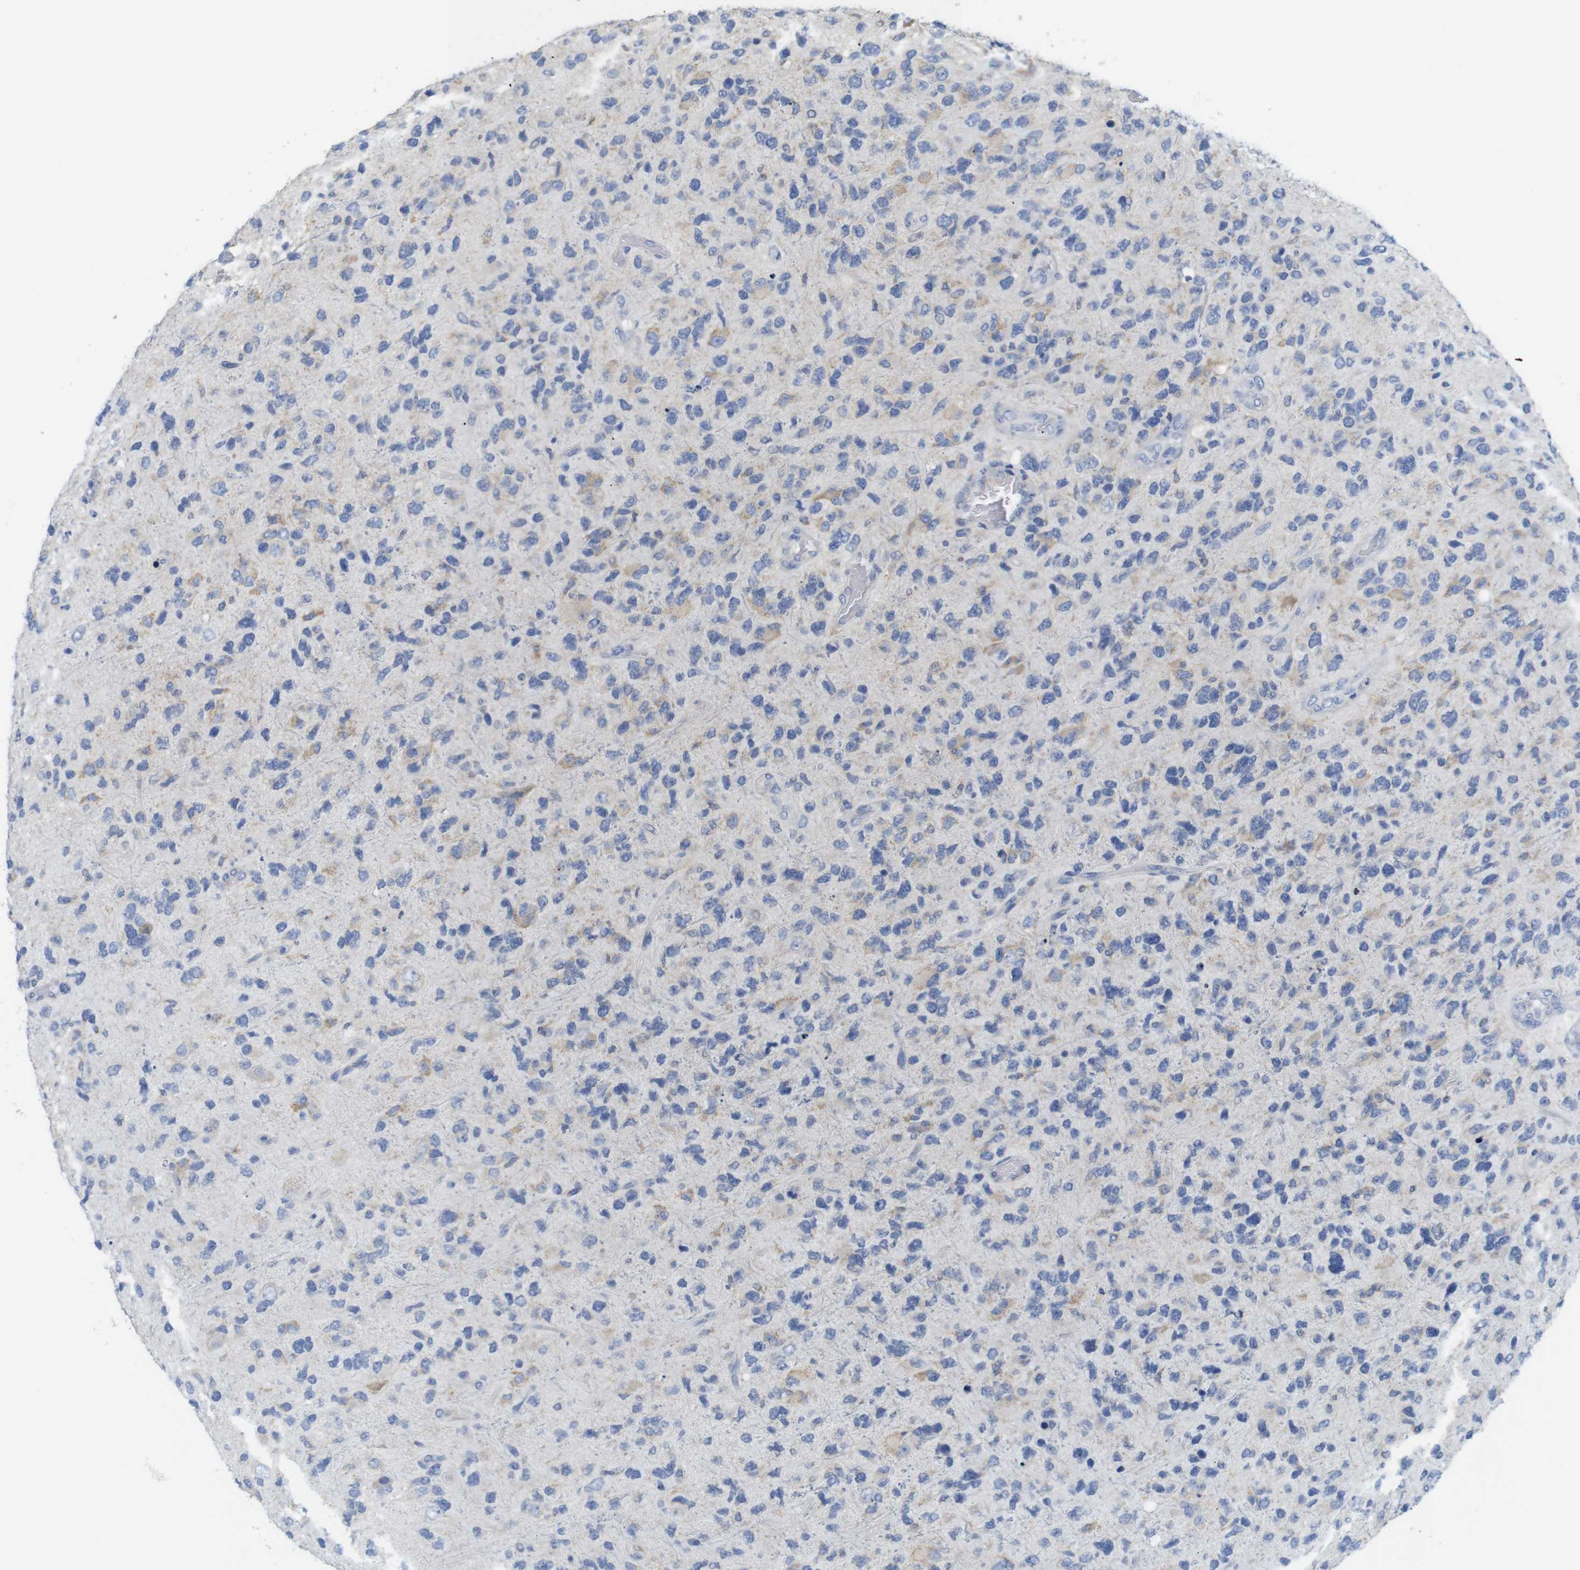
{"staining": {"intensity": "weak", "quantity": "<25%", "location": "cytoplasmic/membranous"}, "tissue": "glioma", "cell_type": "Tumor cells", "image_type": "cancer", "snomed": [{"axis": "morphology", "description": "Glioma, malignant, High grade"}, {"axis": "topography", "description": "Brain"}], "caption": "The histopathology image reveals no staining of tumor cells in glioma.", "gene": "NEBL", "patient": {"sex": "female", "age": 58}}